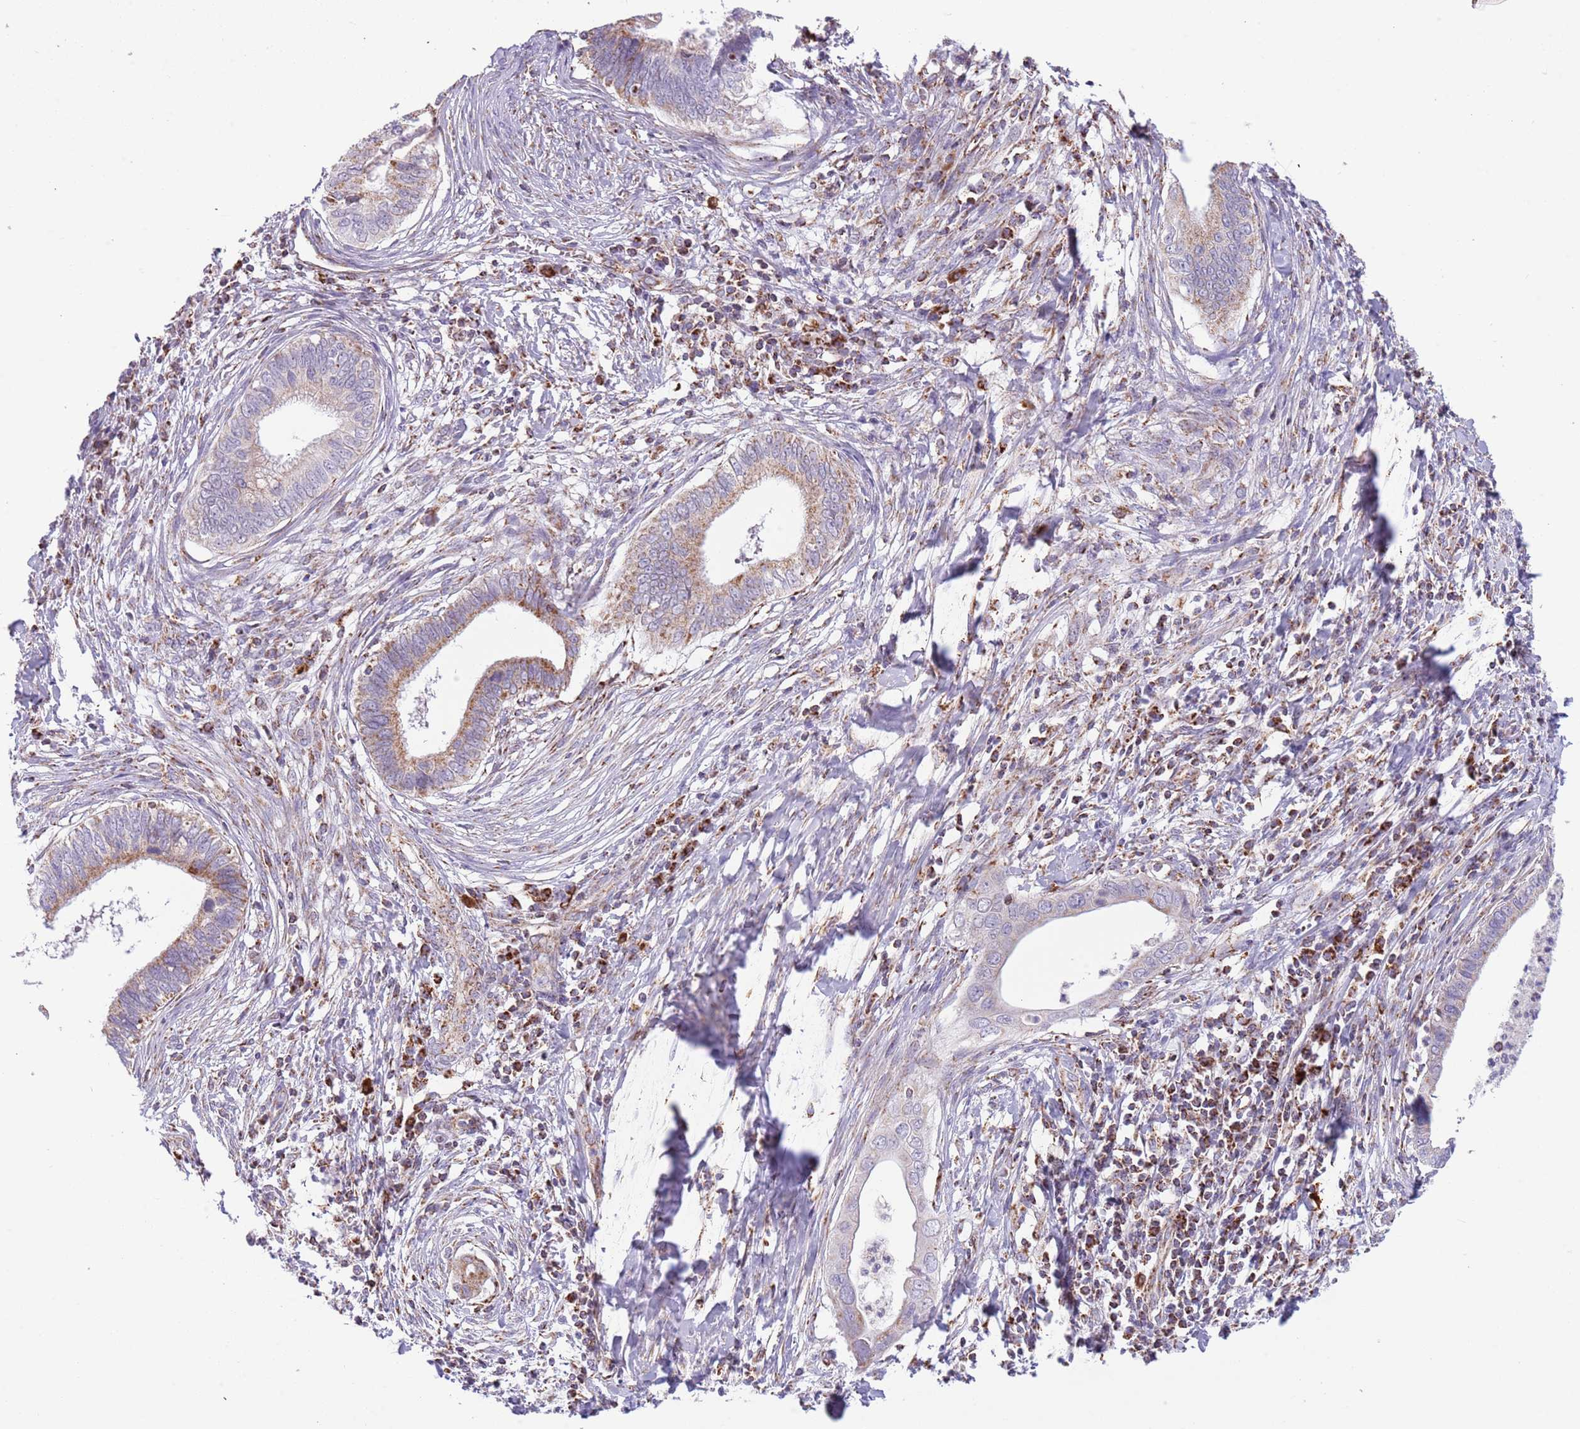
{"staining": {"intensity": "moderate", "quantity": "25%-75%", "location": "cytoplasmic/membranous"}, "tissue": "cervical cancer", "cell_type": "Tumor cells", "image_type": "cancer", "snomed": [{"axis": "morphology", "description": "Adenocarcinoma, NOS"}, {"axis": "topography", "description": "Cervix"}], "caption": "IHC image of neoplastic tissue: human cervical cancer stained using immunohistochemistry shows medium levels of moderate protein expression localized specifically in the cytoplasmic/membranous of tumor cells, appearing as a cytoplasmic/membranous brown color.", "gene": "LHX6", "patient": {"sex": "female", "age": 42}}